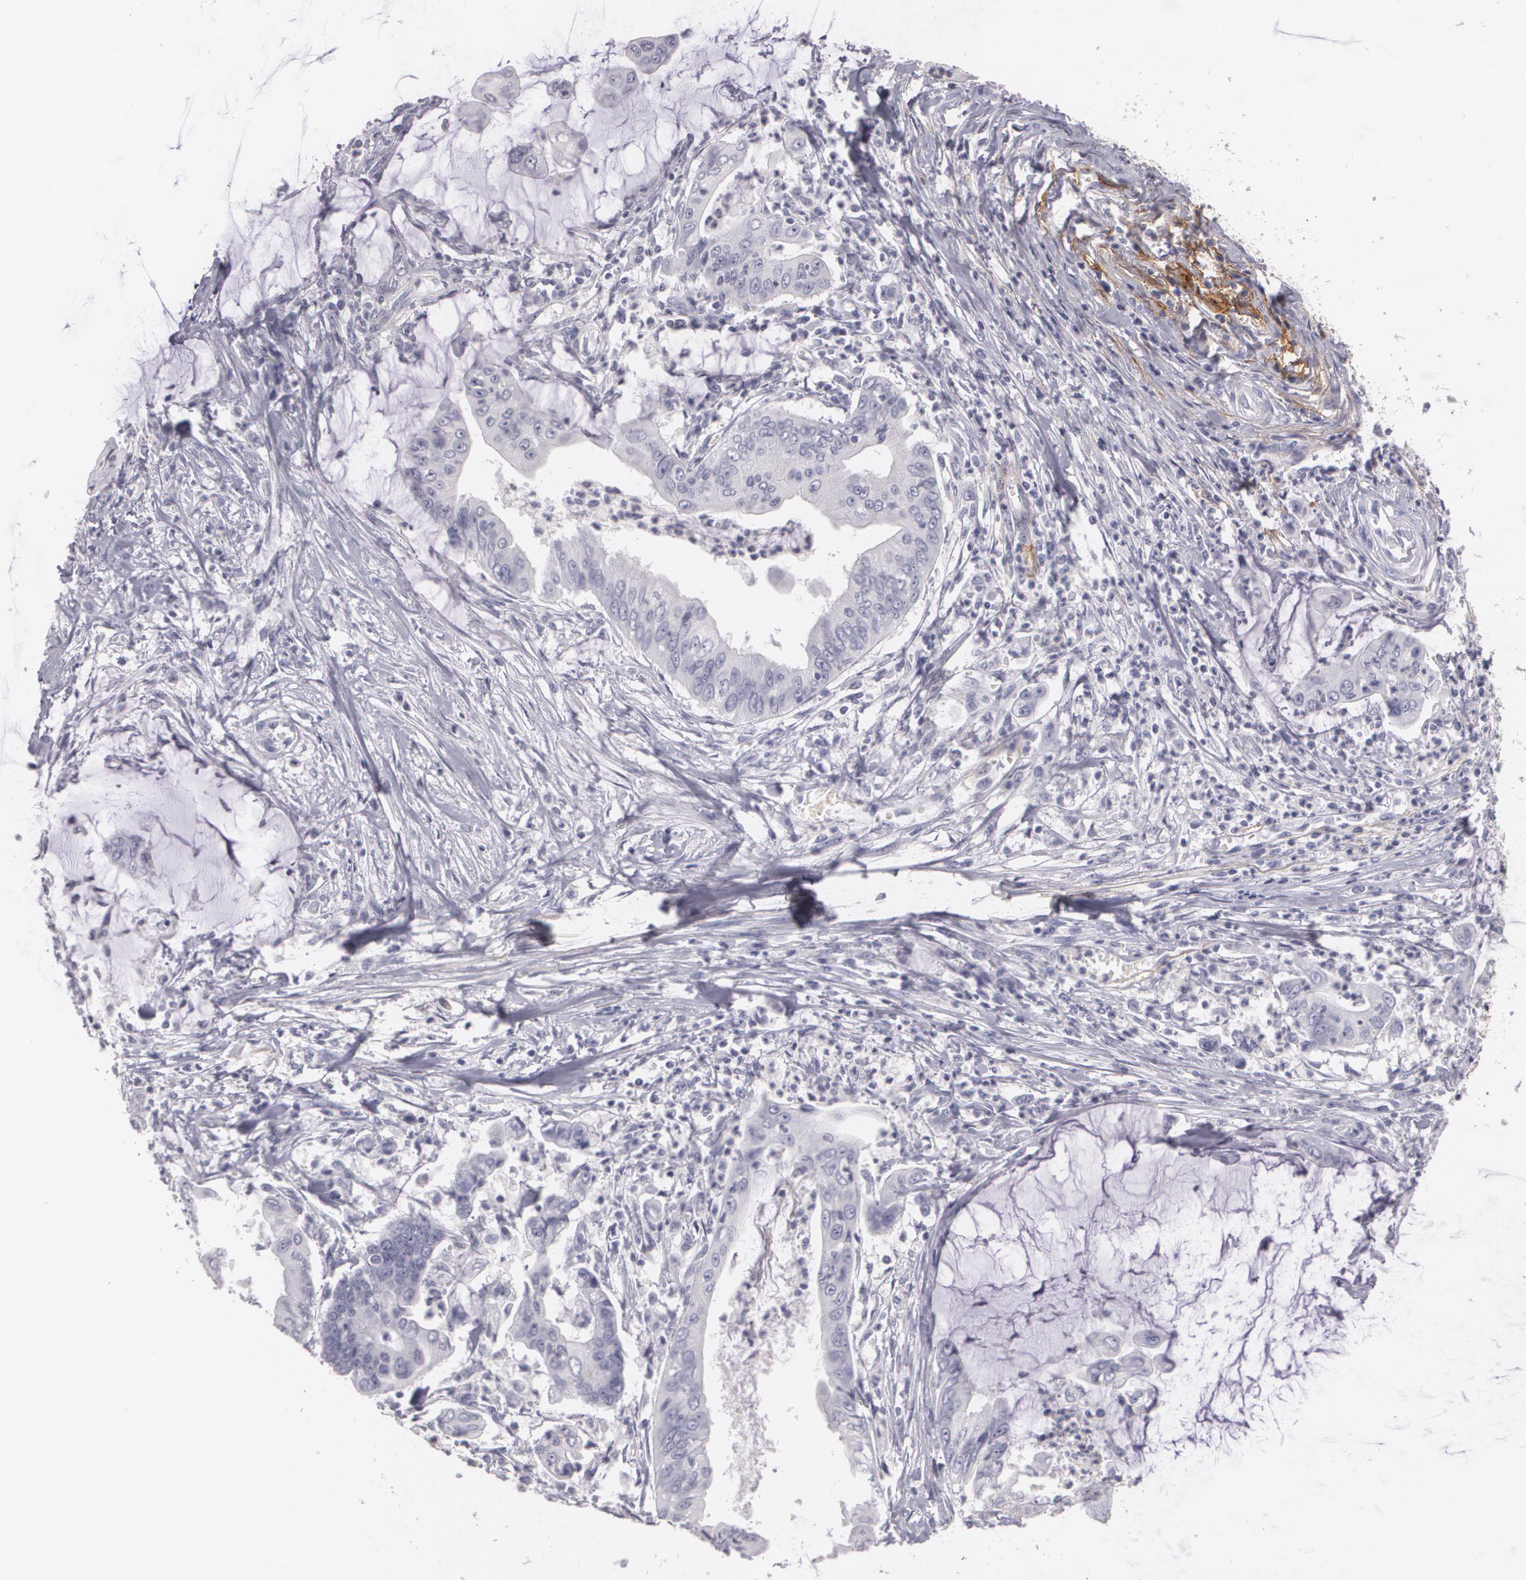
{"staining": {"intensity": "negative", "quantity": "none", "location": "none"}, "tissue": "stomach cancer", "cell_type": "Tumor cells", "image_type": "cancer", "snomed": [{"axis": "morphology", "description": "Adenocarcinoma, NOS"}, {"axis": "topography", "description": "Stomach, upper"}], "caption": "An immunohistochemistry micrograph of adenocarcinoma (stomach) is shown. There is no staining in tumor cells of adenocarcinoma (stomach).", "gene": "NGFR", "patient": {"sex": "male", "age": 80}}